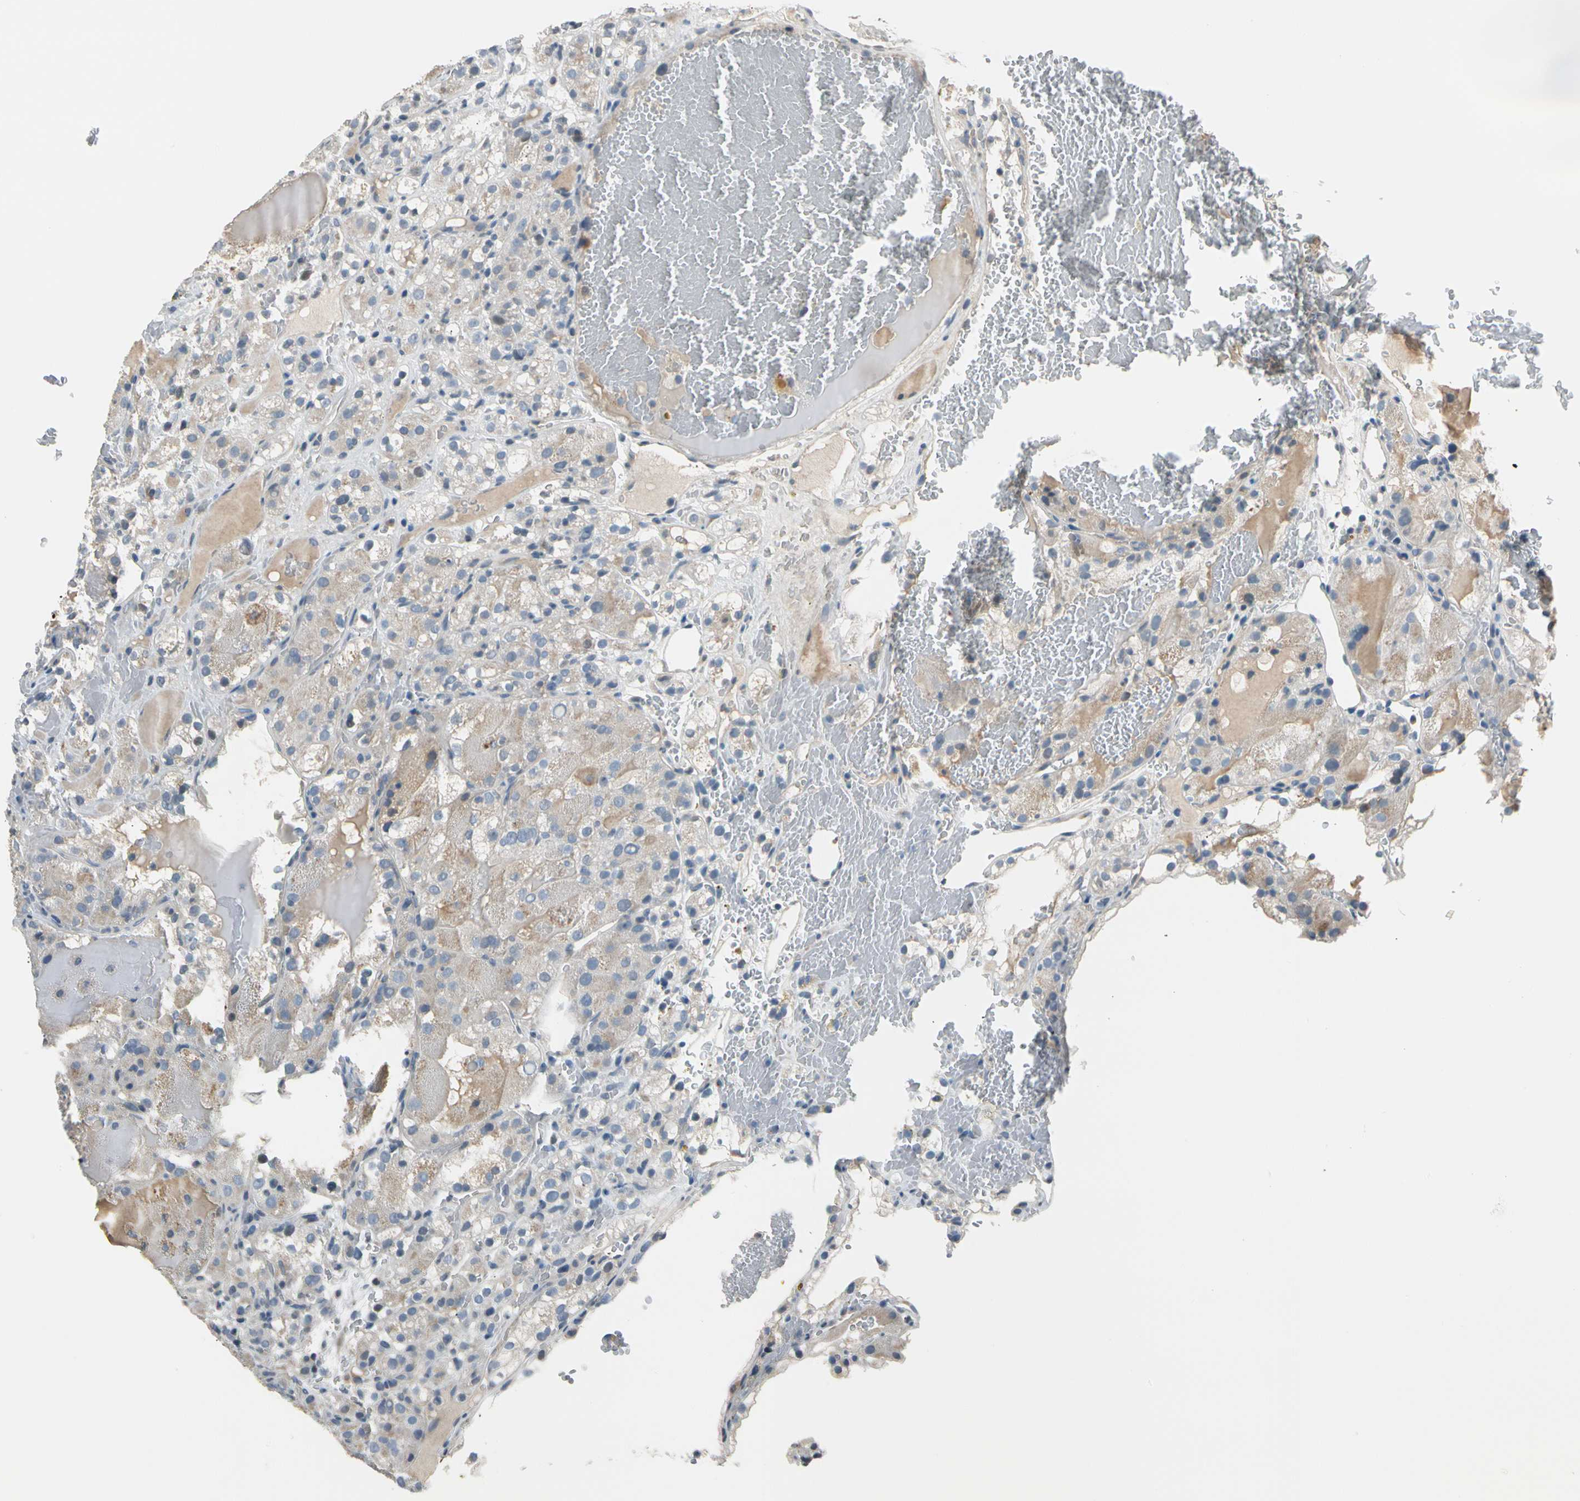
{"staining": {"intensity": "weak", "quantity": "<25%", "location": "cytoplasmic/membranous"}, "tissue": "renal cancer", "cell_type": "Tumor cells", "image_type": "cancer", "snomed": [{"axis": "morphology", "description": "Normal tissue, NOS"}, {"axis": "morphology", "description": "Adenocarcinoma, NOS"}, {"axis": "topography", "description": "Kidney"}], "caption": "High power microscopy histopathology image of an IHC photomicrograph of adenocarcinoma (renal), revealing no significant staining in tumor cells.", "gene": "STK40", "patient": {"sex": "male", "age": 61}}